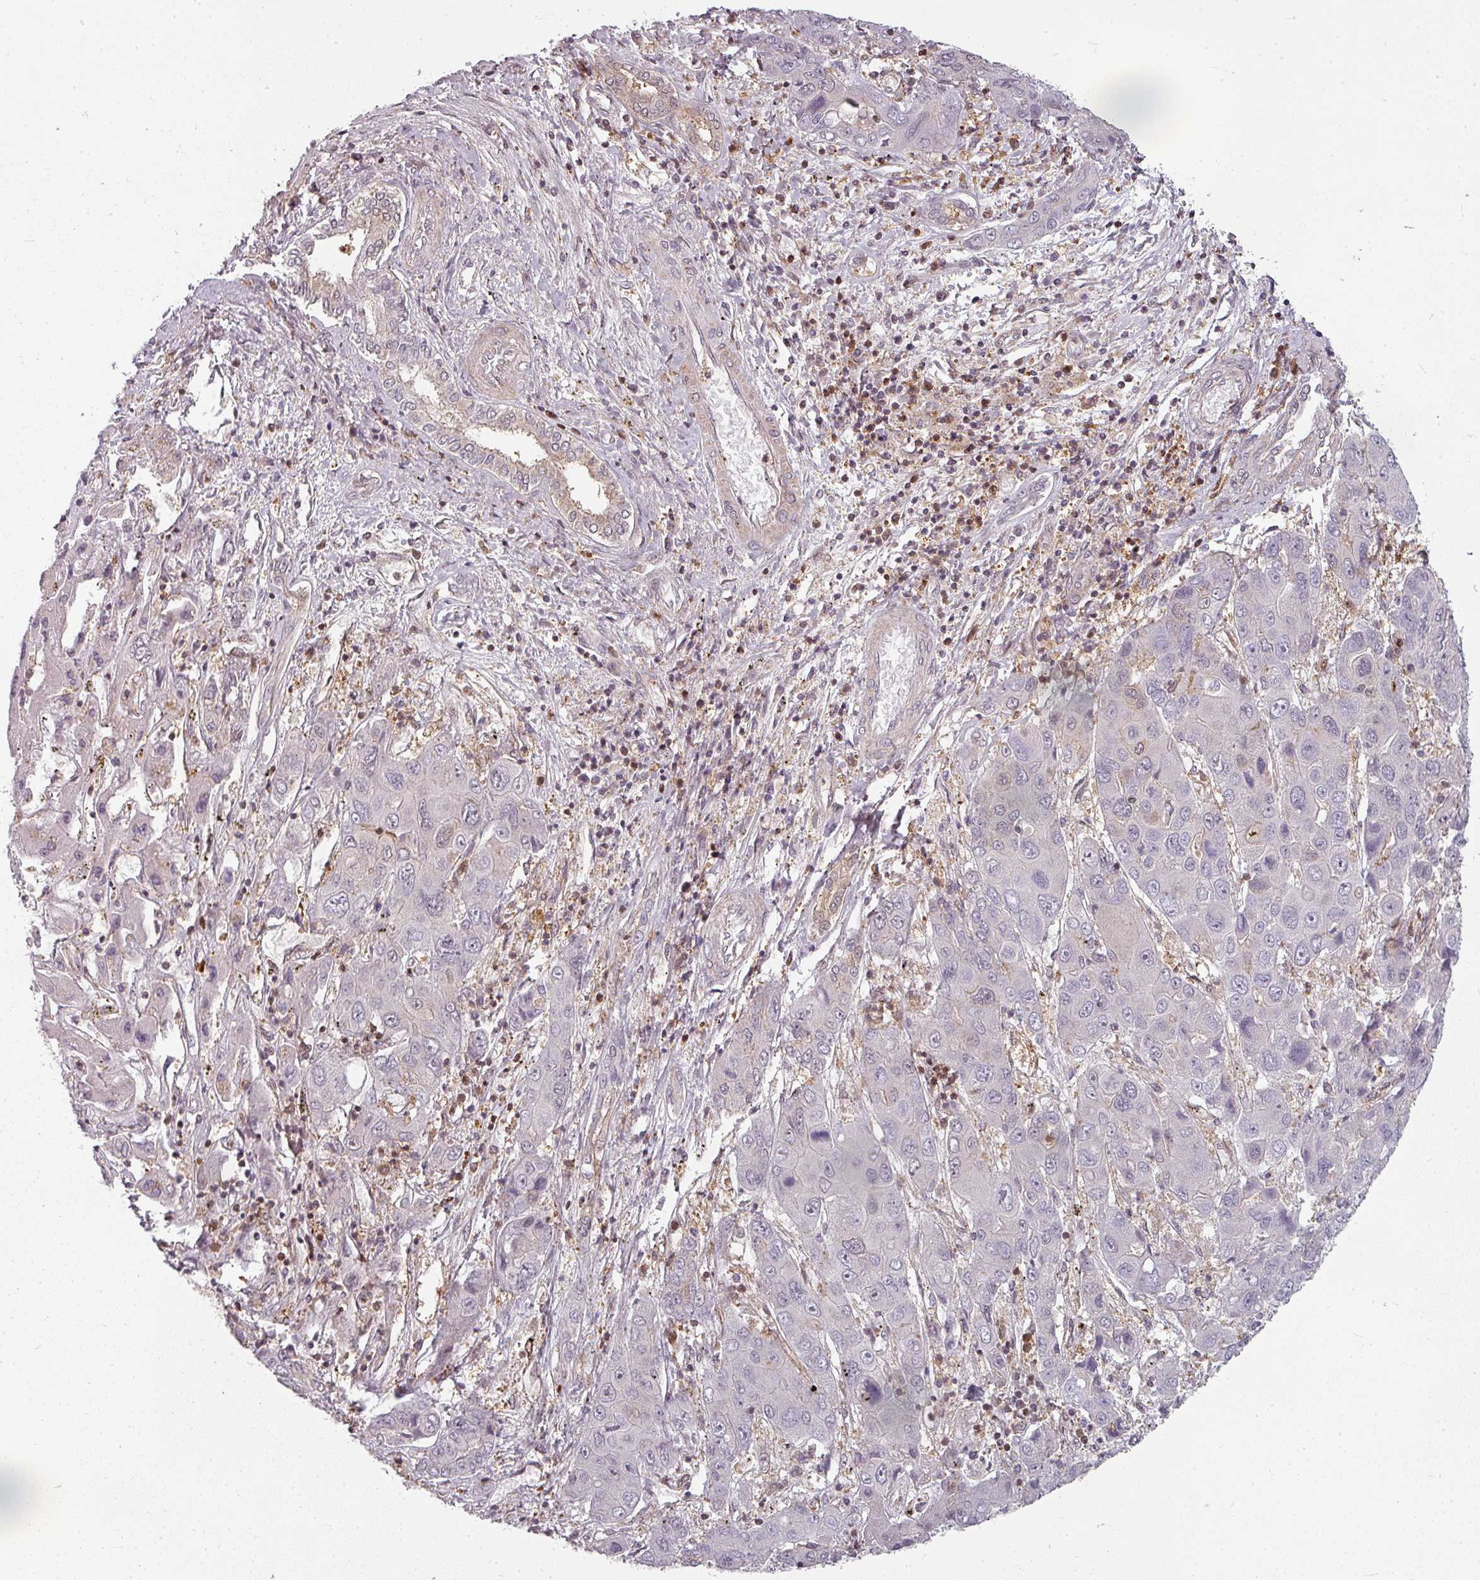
{"staining": {"intensity": "negative", "quantity": "none", "location": "none"}, "tissue": "liver cancer", "cell_type": "Tumor cells", "image_type": "cancer", "snomed": [{"axis": "morphology", "description": "Cholangiocarcinoma"}, {"axis": "topography", "description": "Liver"}], "caption": "This is an immunohistochemistry (IHC) image of liver cholangiocarcinoma. There is no expression in tumor cells.", "gene": "CLIC1", "patient": {"sex": "male", "age": 67}}